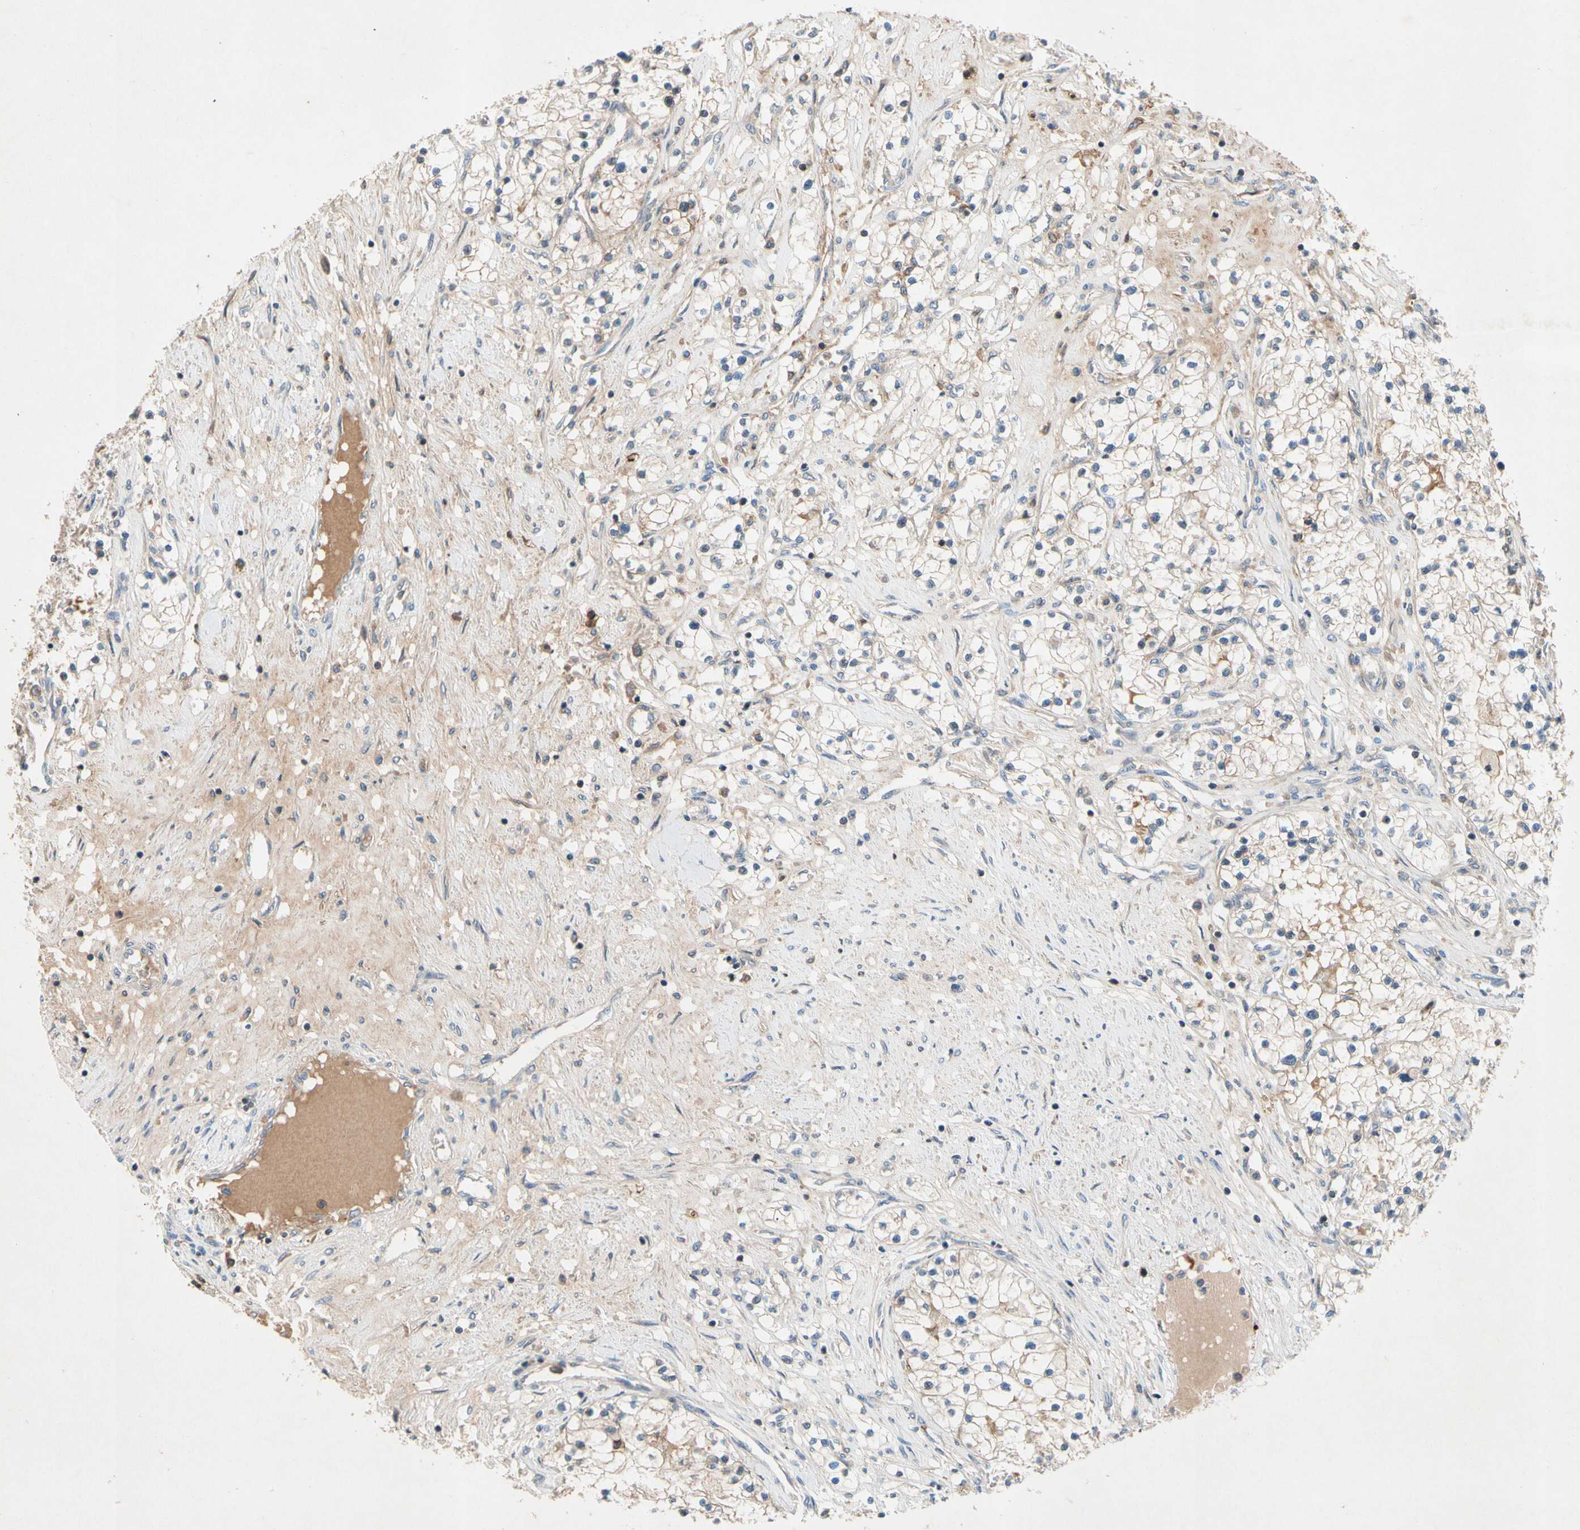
{"staining": {"intensity": "moderate", "quantity": "25%-75%", "location": "cytoplasmic/membranous"}, "tissue": "renal cancer", "cell_type": "Tumor cells", "image_type": "cancer", "snomed": [{"axis": "morphology", "description": "Adenocarcinoma, NOS"}, {"axis": "topography", "description": "Kidney"}], "caption": "The immunohistochemical stain highlights moderate cytoplasmic/membranous positivity in tumor cells of renal adenocarcinoma tissue.", "gene": "NDFIP2", "patient": {"sex": "male", "age": 68}}